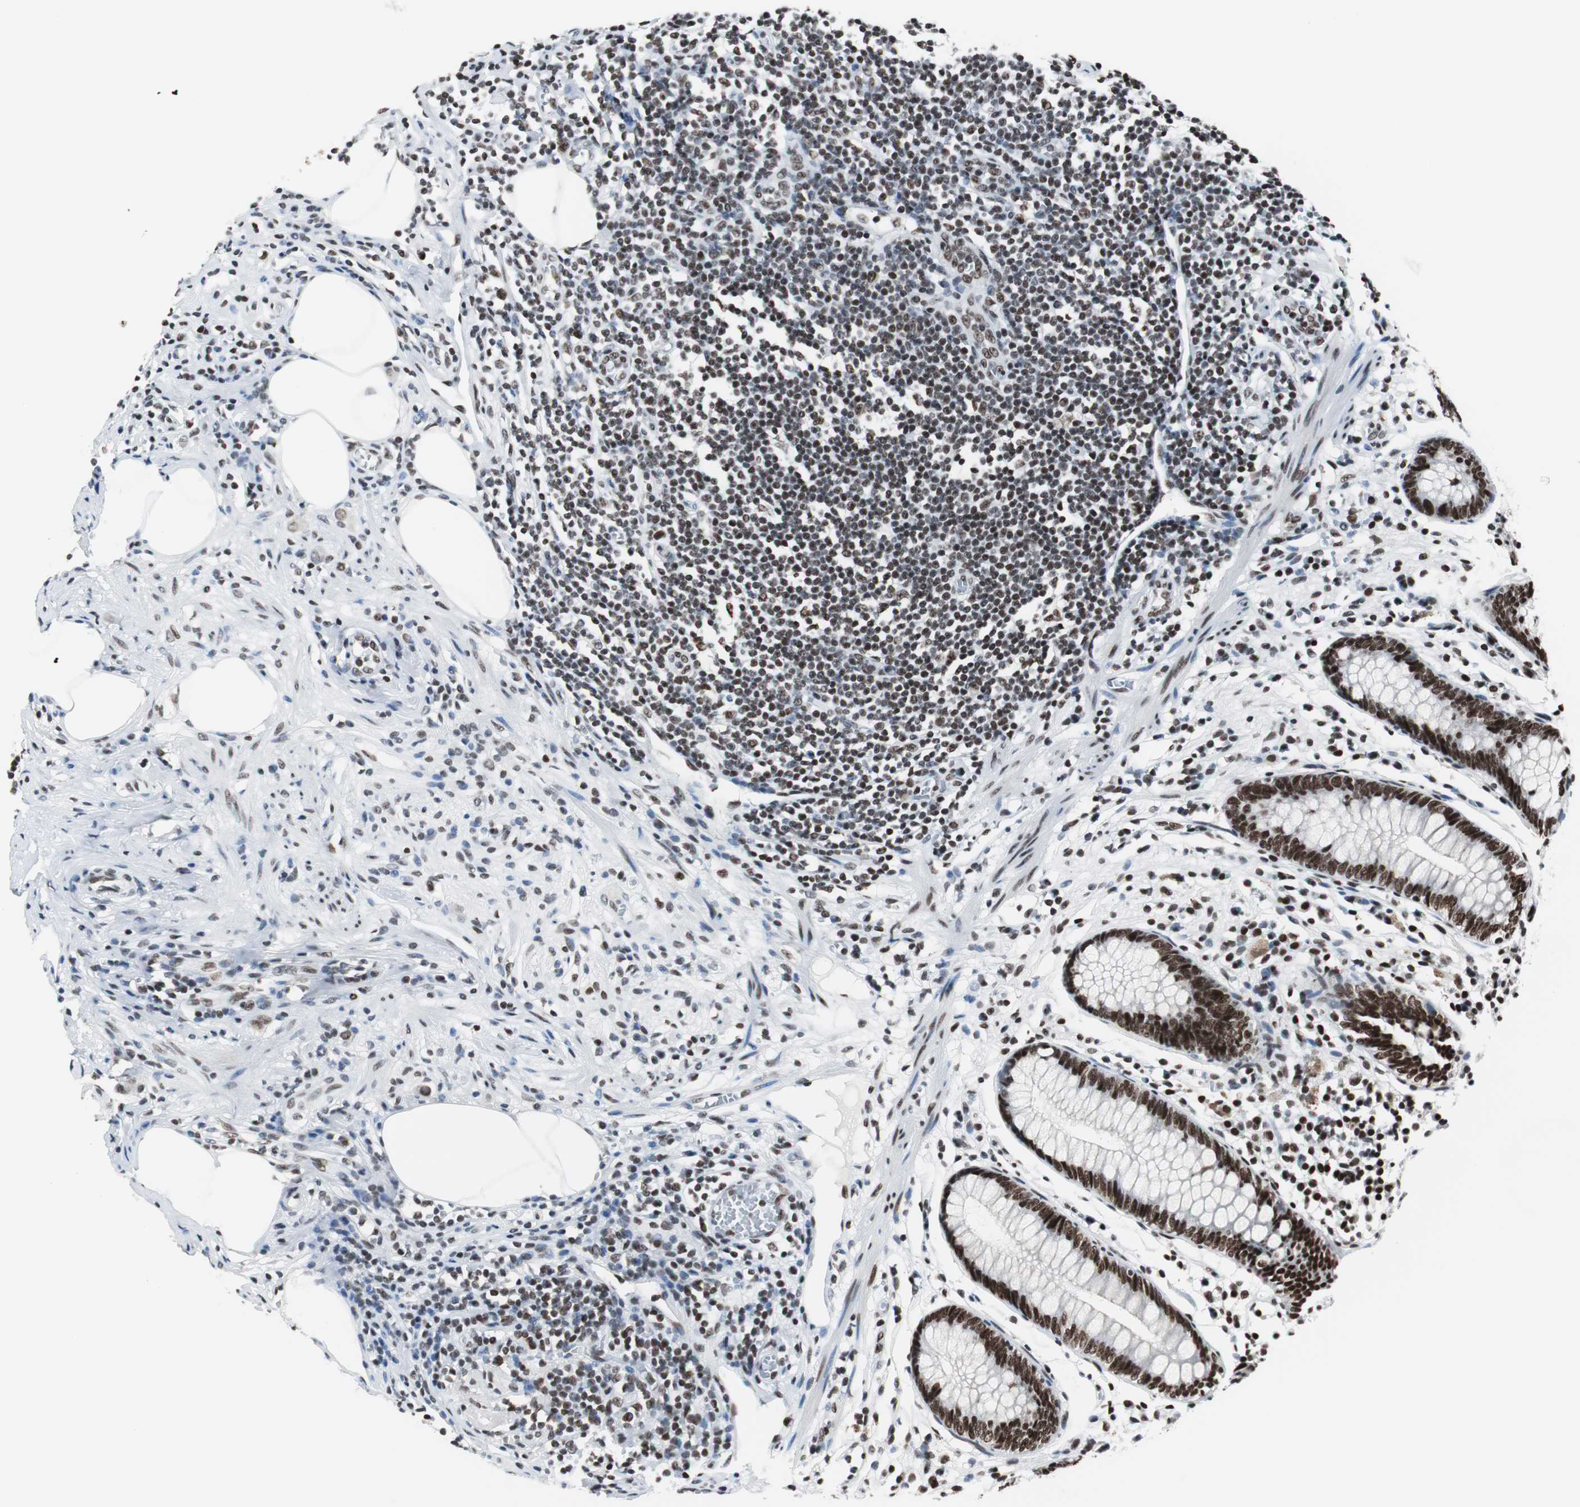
{"staining": {"intensity": "strong", "quantity": ">75%", "location": "nuclear"}, "tissue": "appendix", "cell_type": "Glandular cells", "image_type": "normal", "snomed": [{"axis": "morphology", "description": "Normal tissue, NOS"}, {"axis": "topography", "description": "Appendix"}], "caption": "Immunohistochemistry (IHC) image of normal appendix stained for a protein (brown), which reveals high levels of strong nuclear expression in about >75% of glandular cells.", "gene": "XRCC1", "patient": {"sex": "male", "age": 38}}